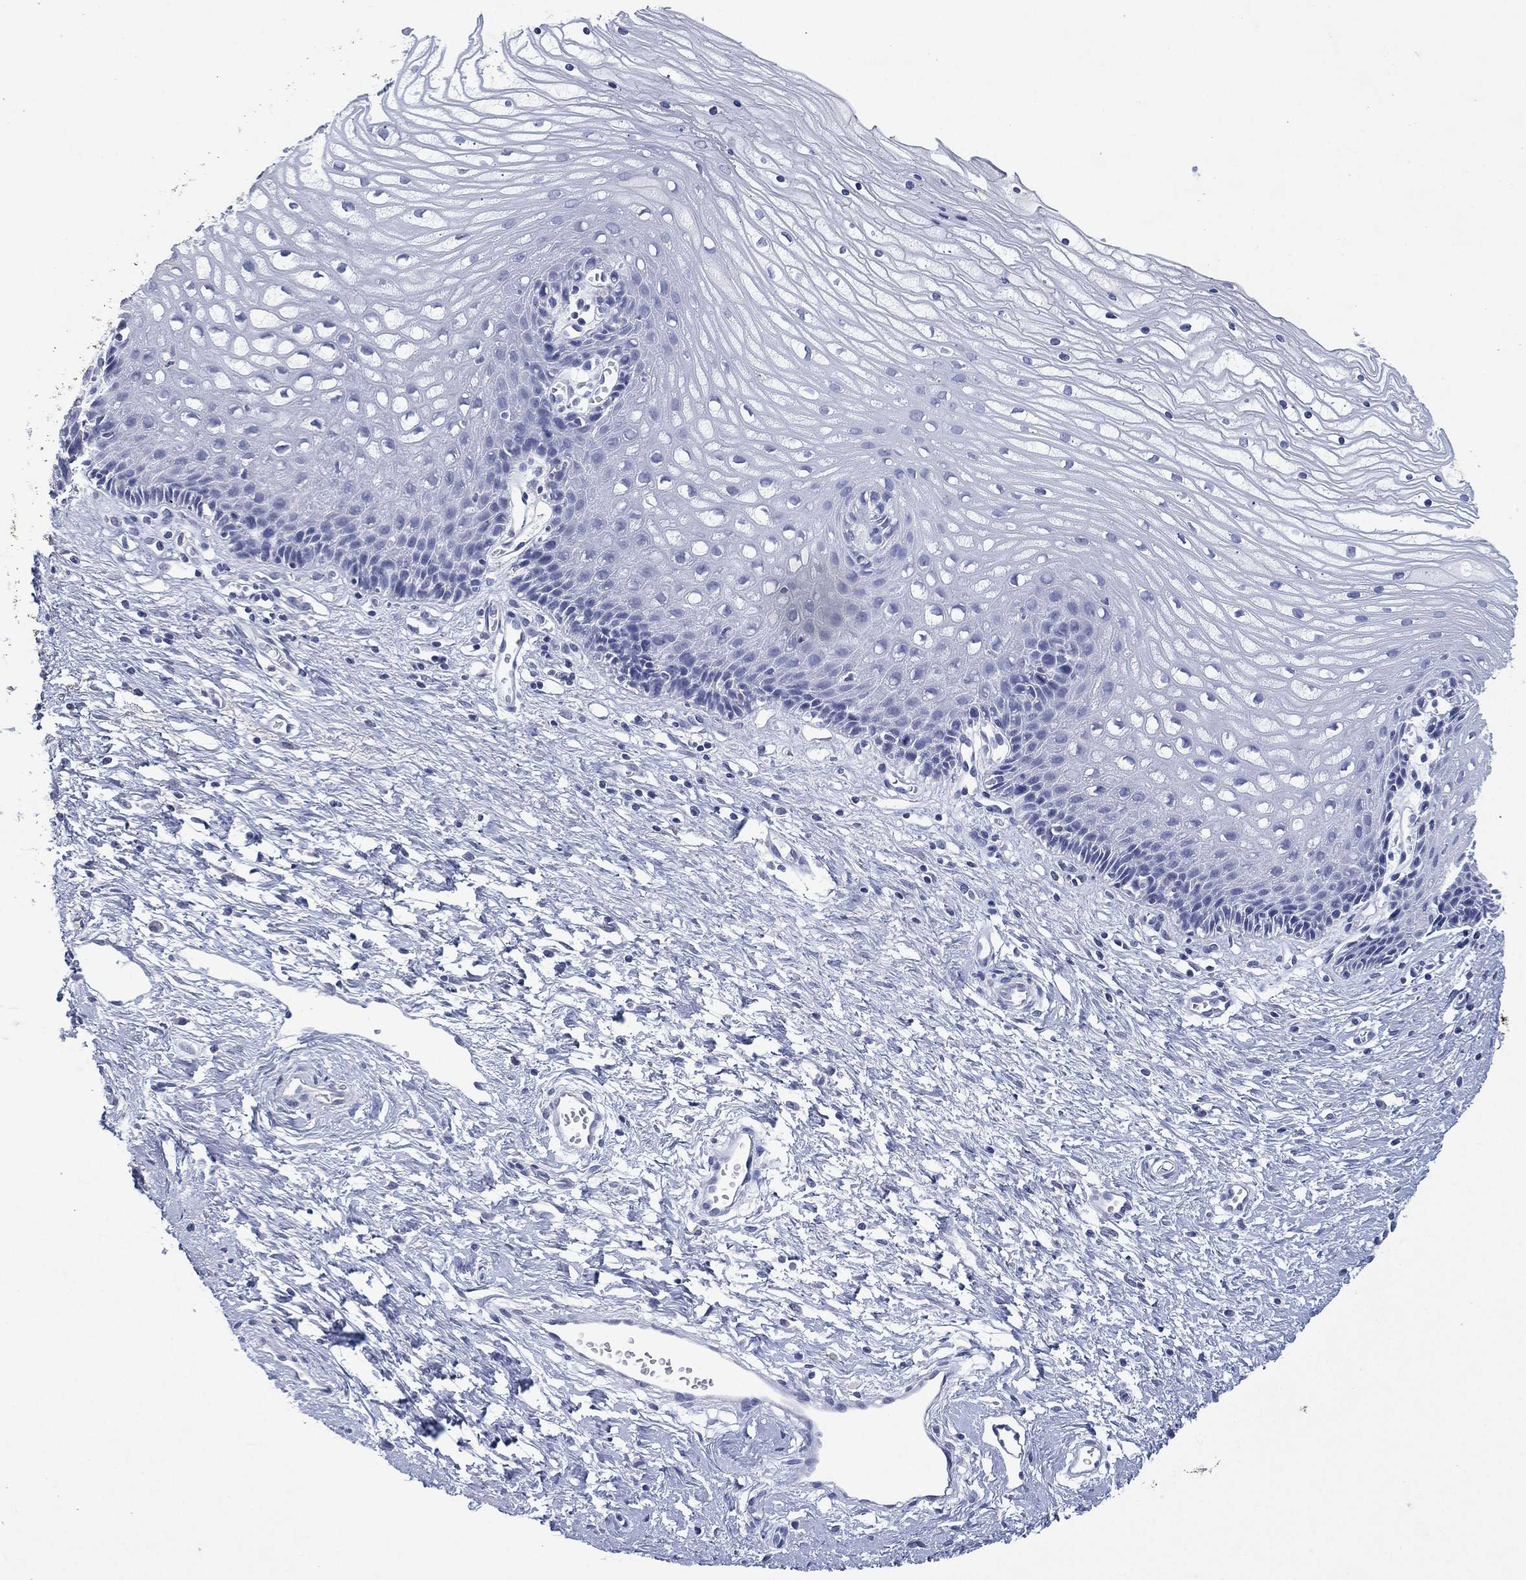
{"staining": {"intensity": "negative", "quantity": "none", "location": "none"}, "tissue": "cervix", "cell_type": "Glandular cells", "image_type": "normal", "snomed": [{"axis": "morphology", "description": "Normal tissue, NOS"}, {"axis": "topography", "description": "Cervix"}], "caption": "Benign cervix was stained to show a protein in brown. There is no significant positivity in glandular cells. (DAB IHC with hematoxylin counter stain).", "gene": "KRT35", "patient": {"sex": "female", "age": 35}}